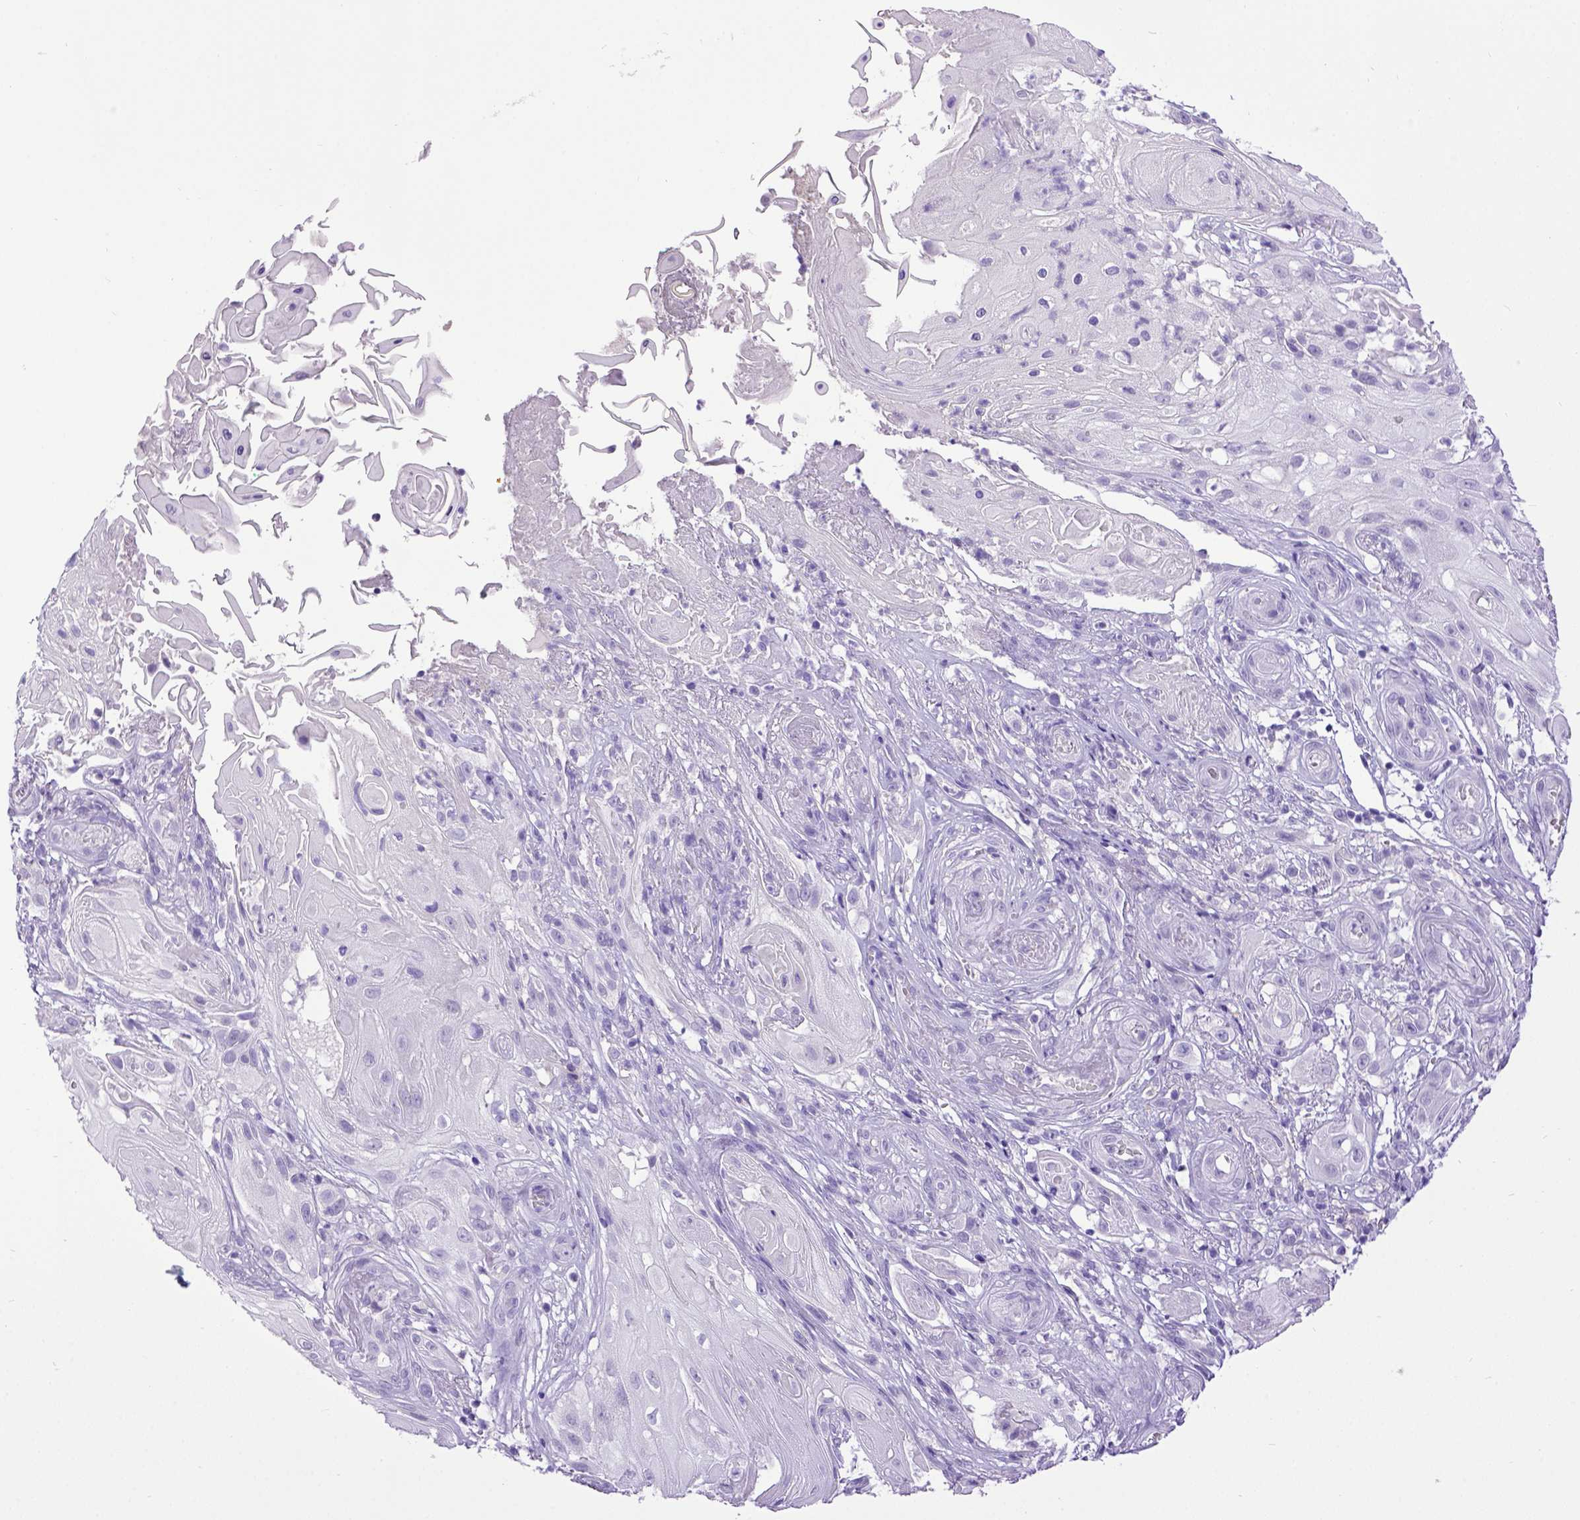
{"staining": {"intensity": "negative", "quantity": "none", "location": "none"}, "tissue": "skin cancer", "cell_type": "Tumor cells", "image_type": "cancer", "snomed": [{"axis": "morphology", "description": "Squamous cell carcinoma, NOS"}, {"axis": "topography", "description": "Skin"}], "caption": "Micrograph shows no significant protein expression in tumor cells of squamous cell carcinoma (skin).", "gene": "ESR1", "patient": {"sex": "male", "age": 62}}